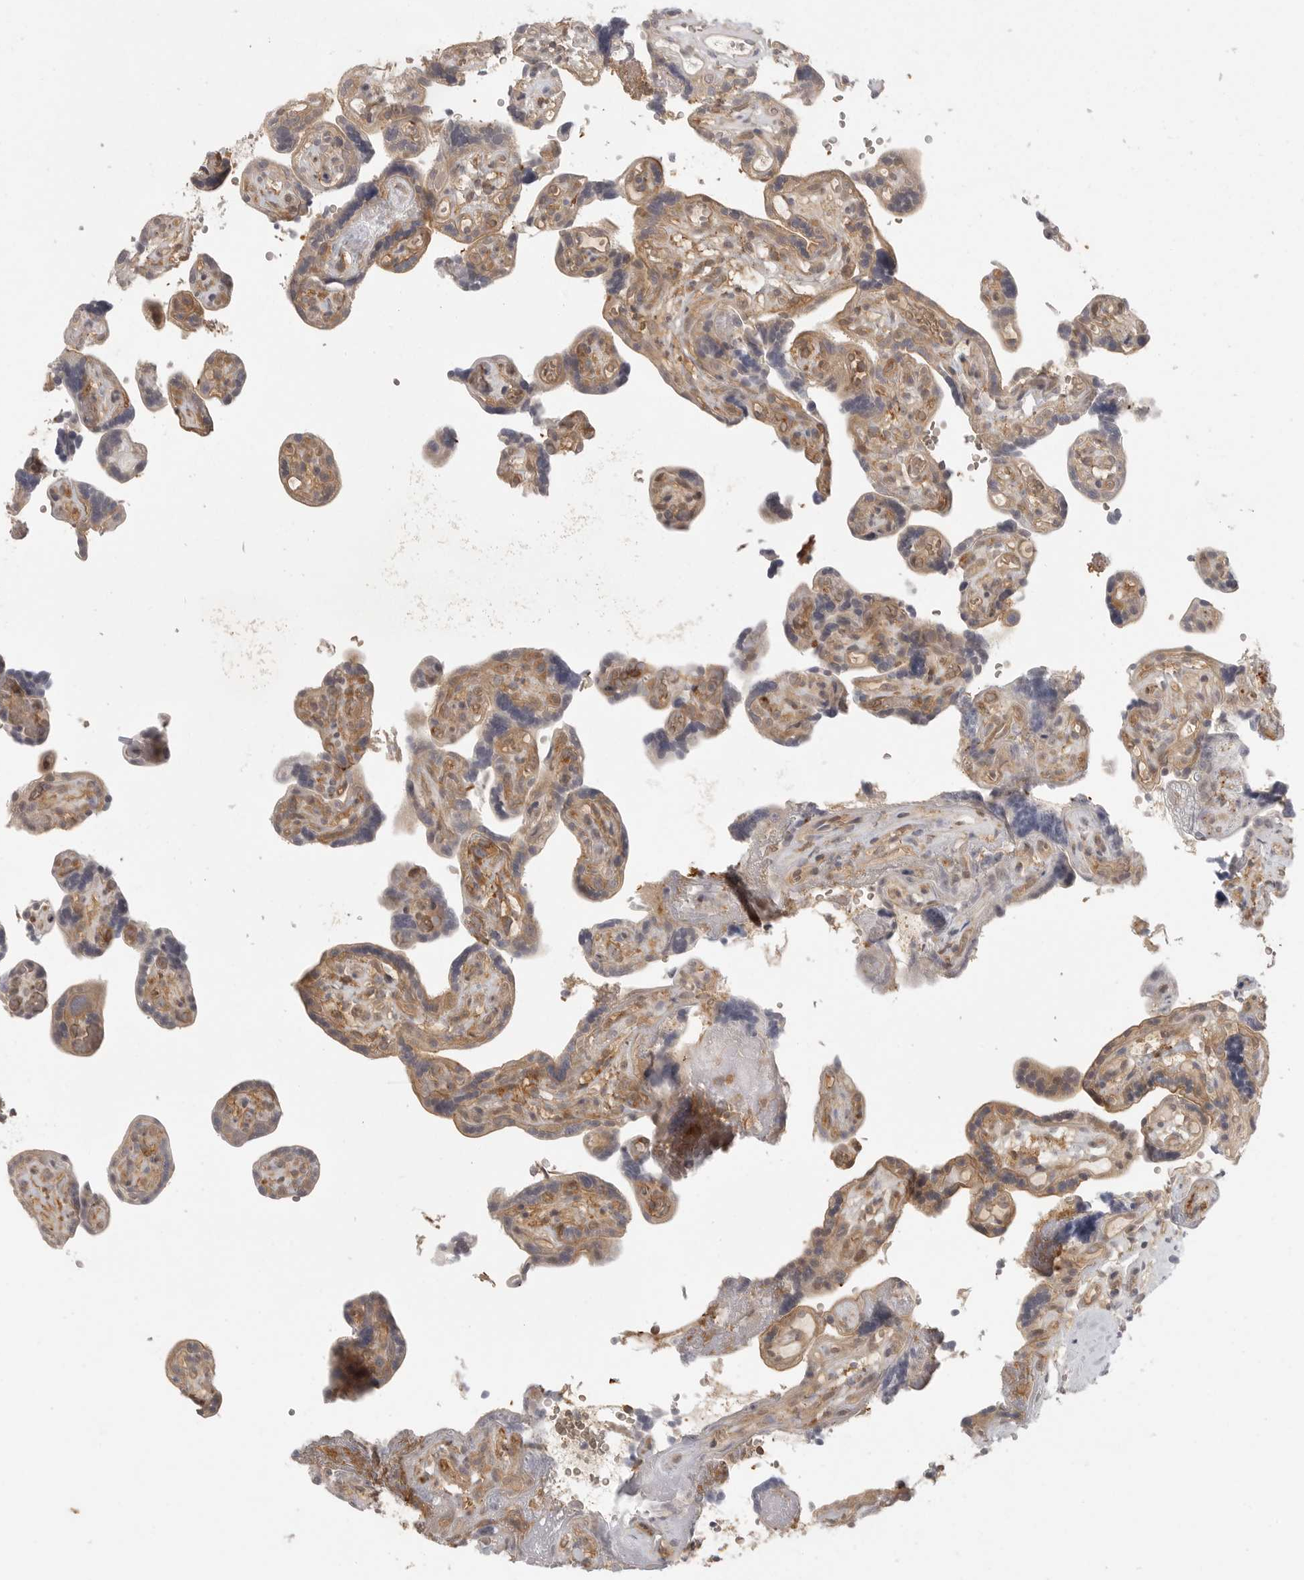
{"staining": {"intensity": "weak", "quantity": ">75%", "location": "cytoplasmic/membranous"}, "tissue": "placenta", "cell_type": "Decidual cells", "image_type": "normal", "snomed": [{"axis": "morphology", "description": "Normal tissue, NOS"}, {"axis": "topography", "description": "Placenta"}], "caption": "This is an image of immunohistochemistry (IHC) staining of unremarkable placenta, which shows weak staining in the cytoplasmic/membranous of decidual cells.", "gene": "DBNL", "patient": {"sex": "female", "age": 30}}